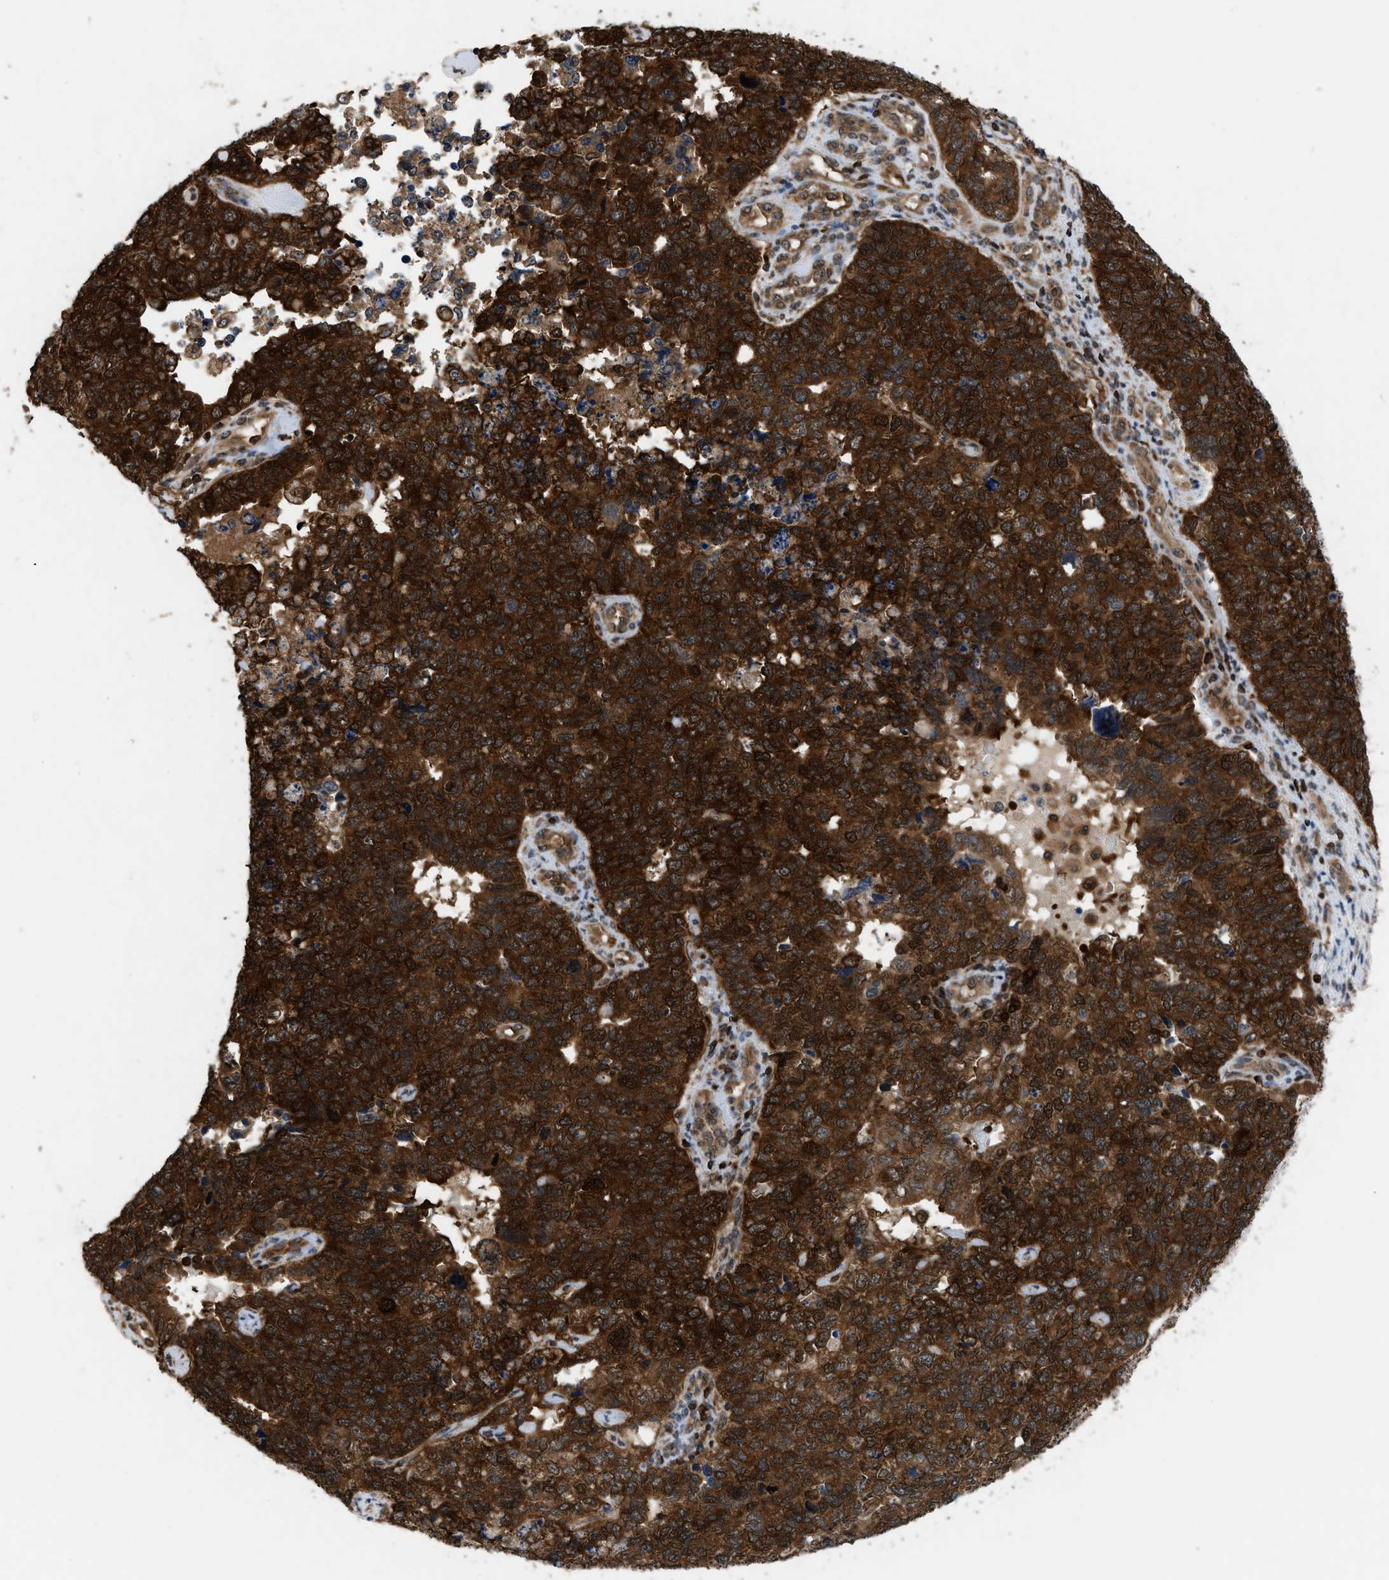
{"staining": {"intensity": "strong", "quantity": ">75%", "location": "cytoplasmic/membranous,nuclear"}, "tissue": "cervical cancer", "cell_type": "Tumor cells", "image_type": "cancer", "snomed": [{"axis": "morphology", "description": "Squamous cell carcinoma, NOS"}, {"axis": "topography", "description": "Cervix"}], "caption": "Human squamous cell carcinoma (cervical) stained with a brown dye exhibits strong cytoplasmic/membranous and nuclear positive positivity in about >75% of tumor cells.", "gene": "OXSR1", "patient": {"sex": "female", "age": 63}}